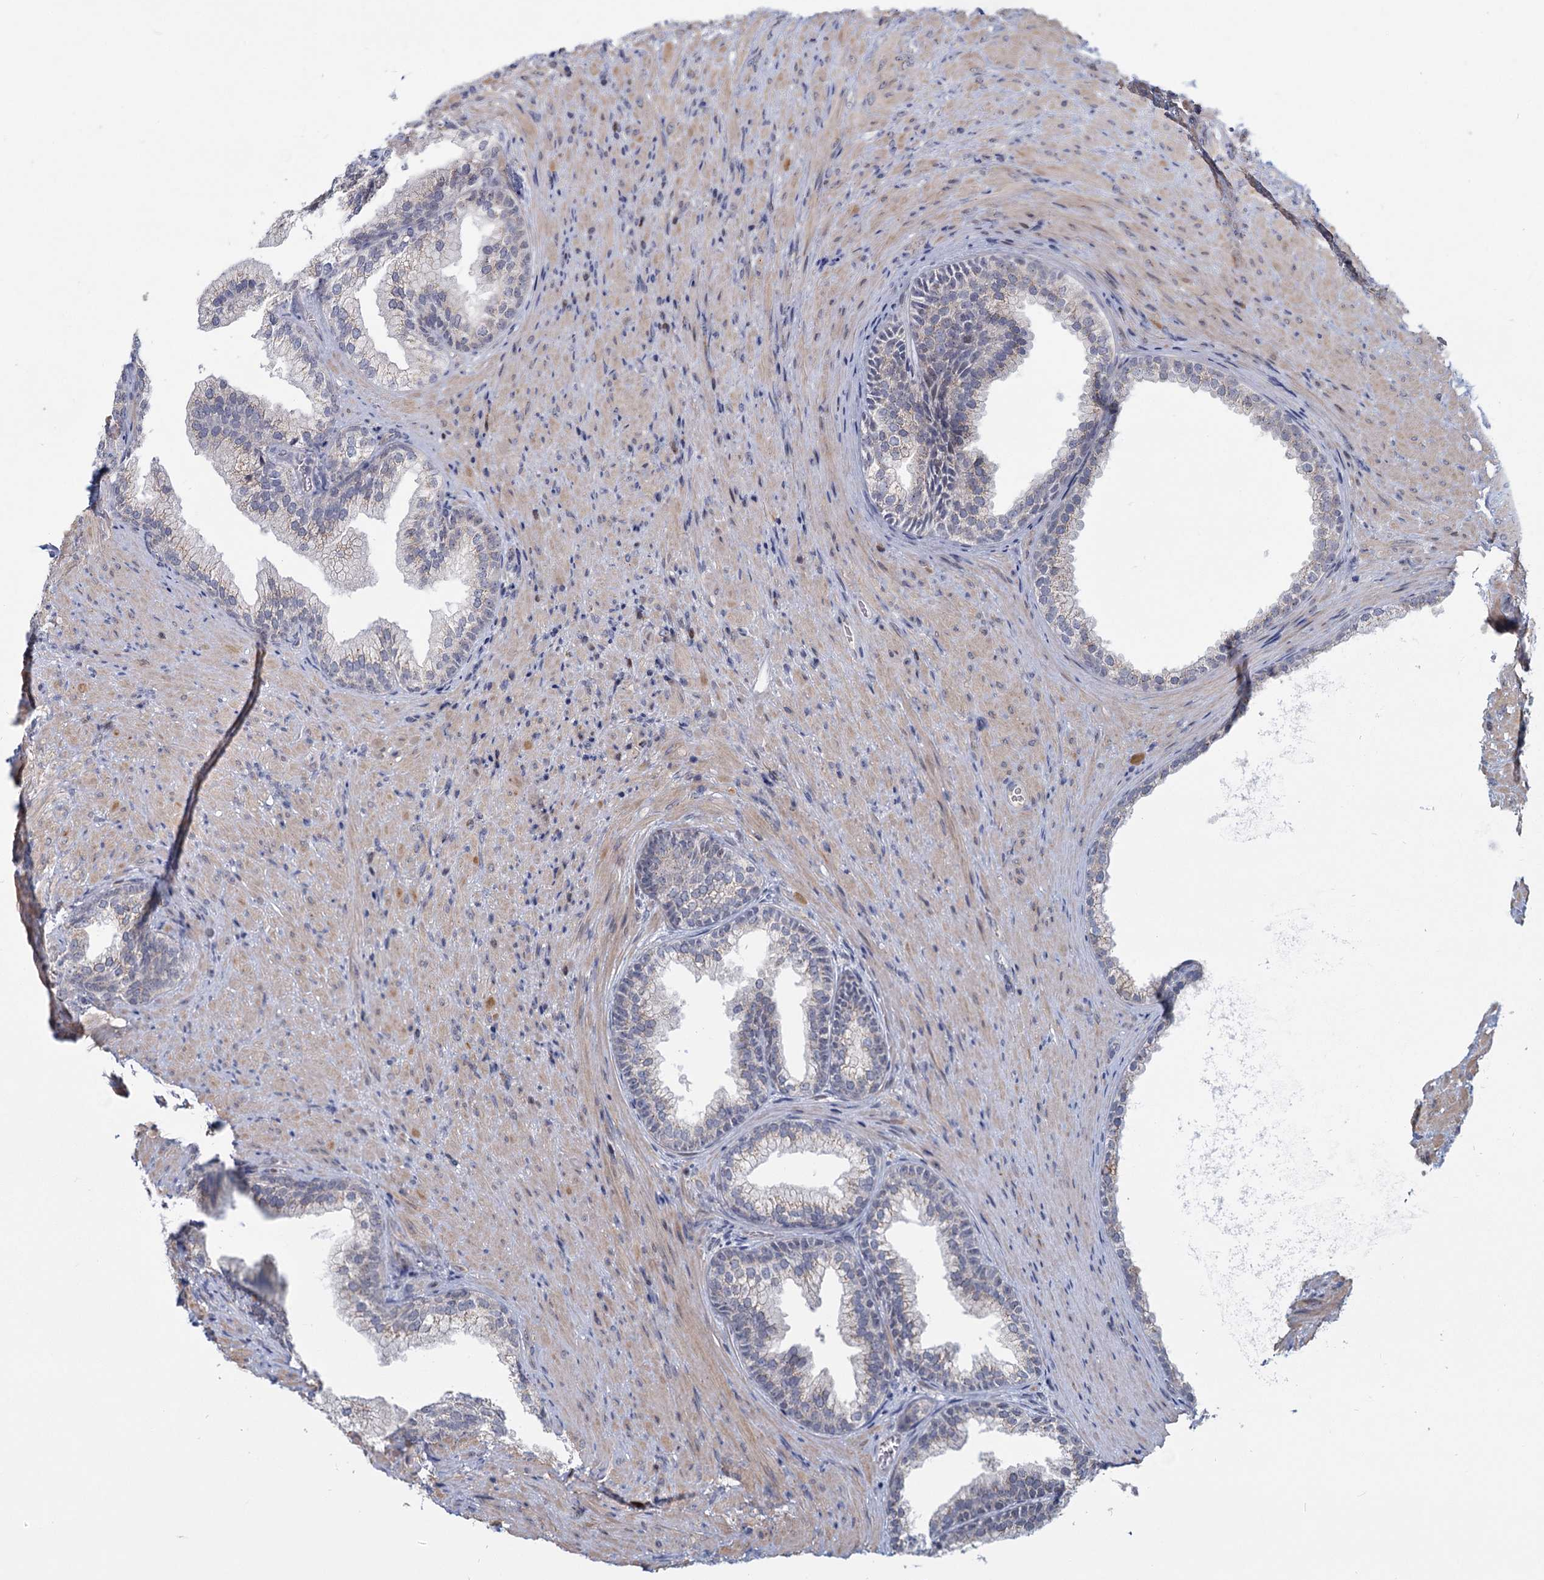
{"staining": {"intensity": "negative", "quantity": "none", "location": "none"}, "tissue": "prostate", "cell_type": "Glandular cells", "image_type": "normal", "snomed": [{"axis": "morphology", "description": "Normal tissue, NOS"}, {"axis": "topography", "description": "Prostate"}], "caption": "This is an immunohistochemistry (IHC) image of unremarkable prostate. There is no positivity in glandular cells.", "gene": "STAP1", "patient": {"sex": "male", "age": 76}}